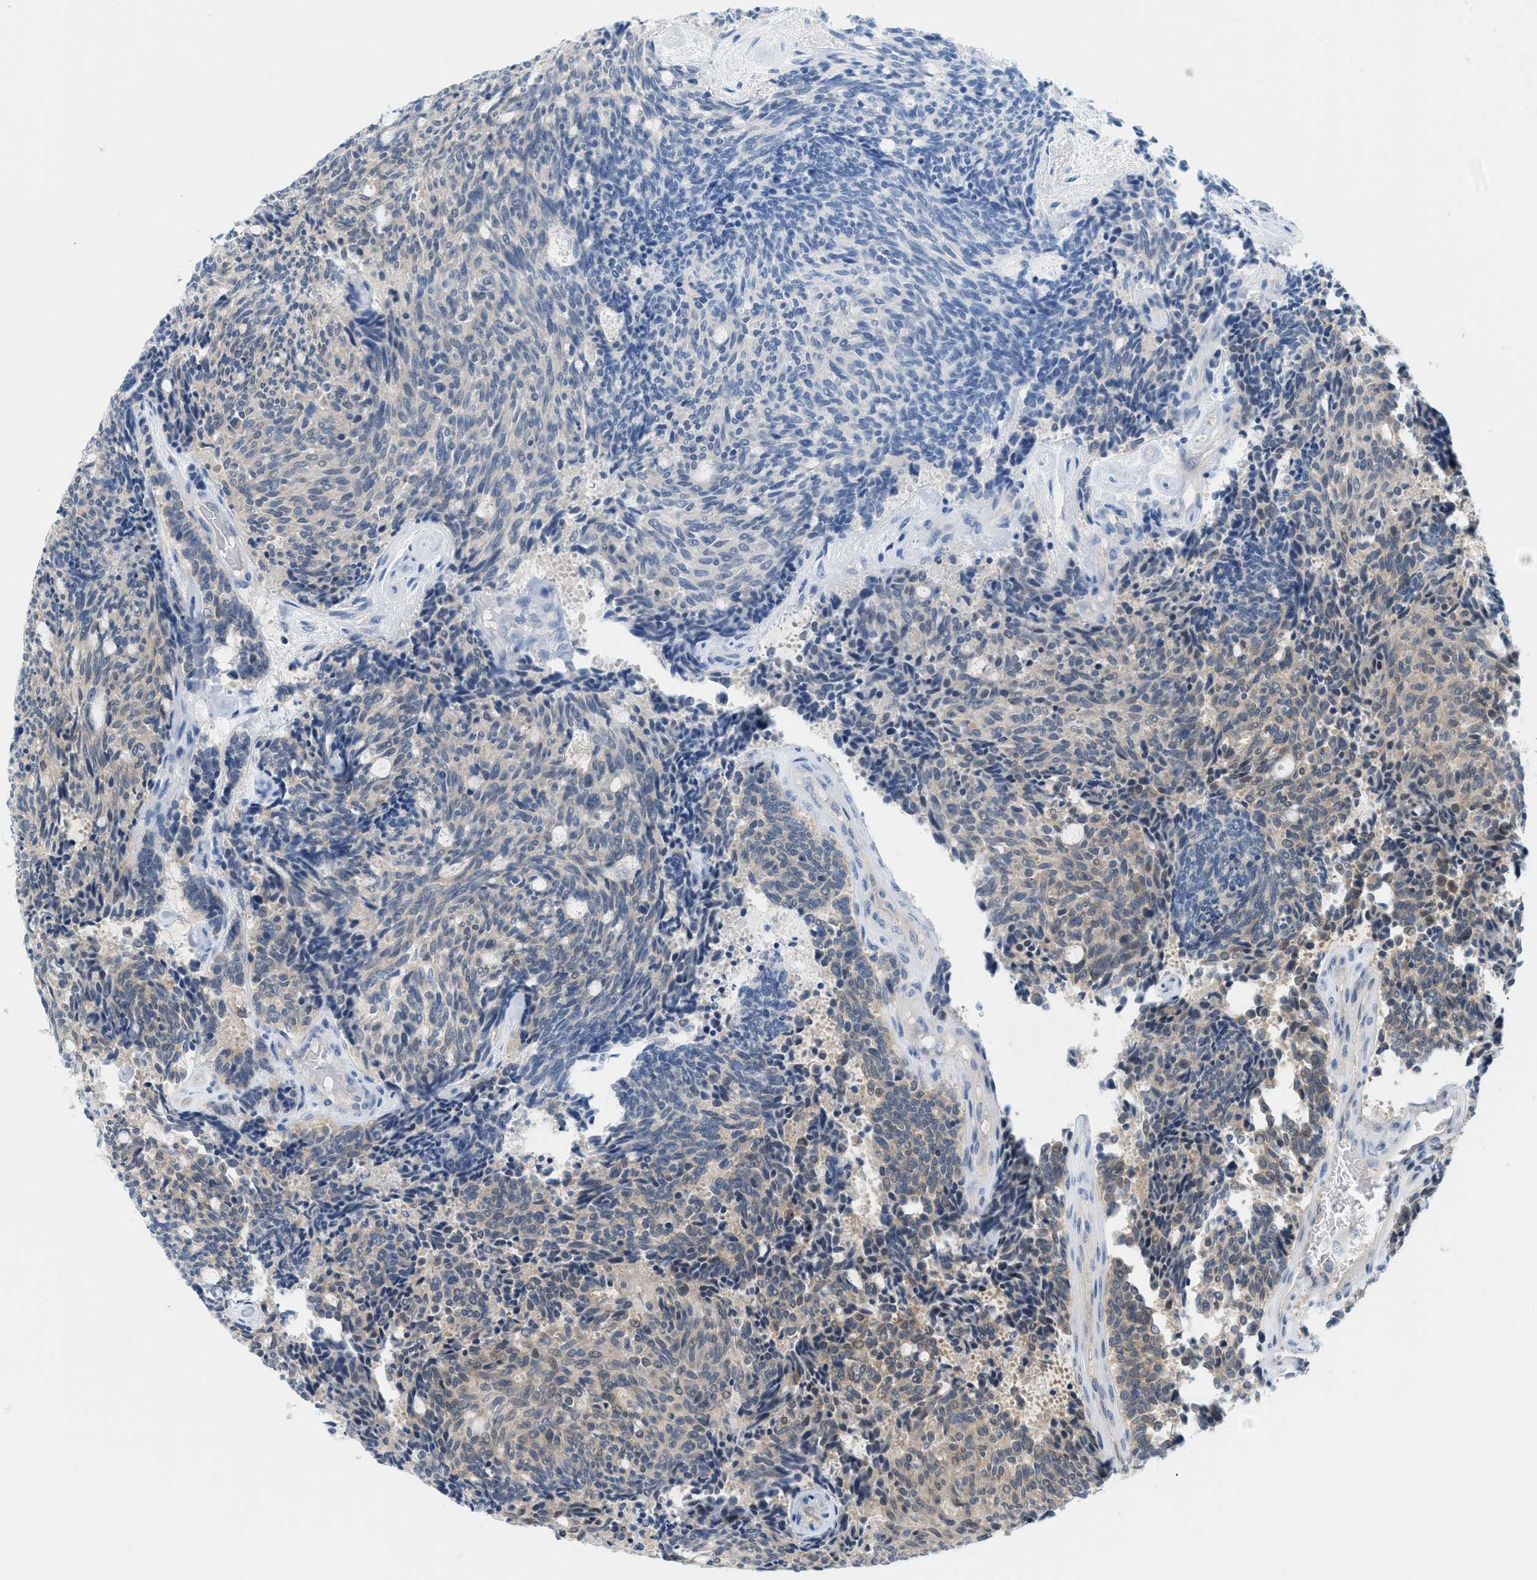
{"staining": {"intensity": "weak", "quantity": "25%-75%", "location": "cytoplasmic/membranous"}, "tissue": "carcinoid", "cell_type": "Tumor cells", "image_type": "cancer", "snomed": [{"axis": "morphology", "description": "Carcinoid, malignant, NOS"}, {"axis": "topography", "description": "Pancreas"}], "caption": "Tumor cells show low levels of weak cytoplasmic/membranous staining in approximately 25%-75% of cells in carcinoid.", "gene": "WIPI2", "patient": {"sex": "female", "age": 54}}